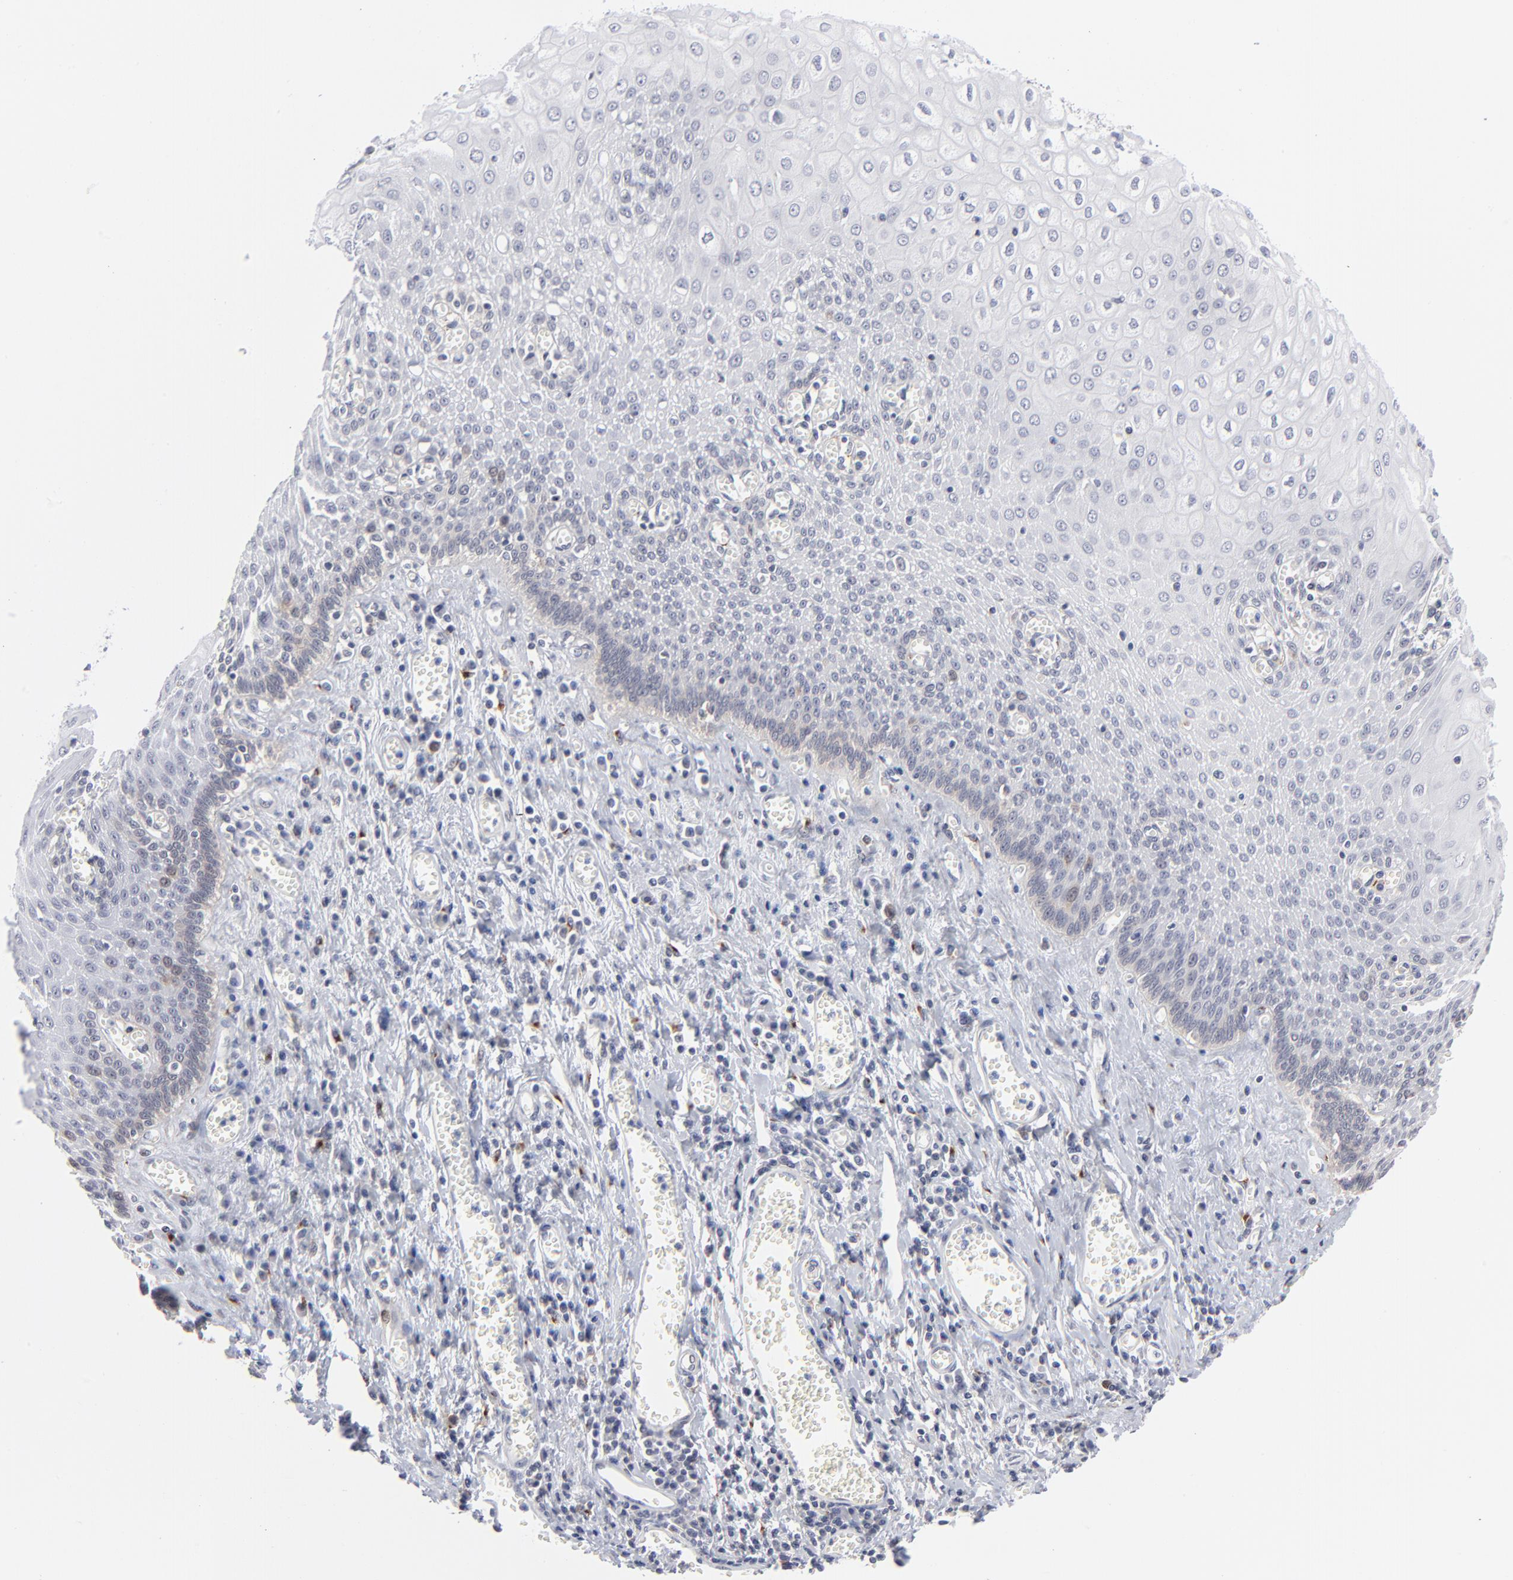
{"staining": {"intensity": "negative", "quantity": "none", "location": "none"}, "tissue": "esophagus", "cell_type": "Squamous epithelial cells", "image_type": "normal", "snomed": [{"axis": "morphology", "description": "Normal tissue, NOS"}, {"axis": "morphology", "description": "Squamous cell carcinoma, NOS"}, {"axis": "topography", "description": "Esophagus"}], "caption": "IHC of normal esophagus shows no staining in squamous epithelial cells.", "gene": "AURKA", "patient": {"sex": "male", "age": 65}}